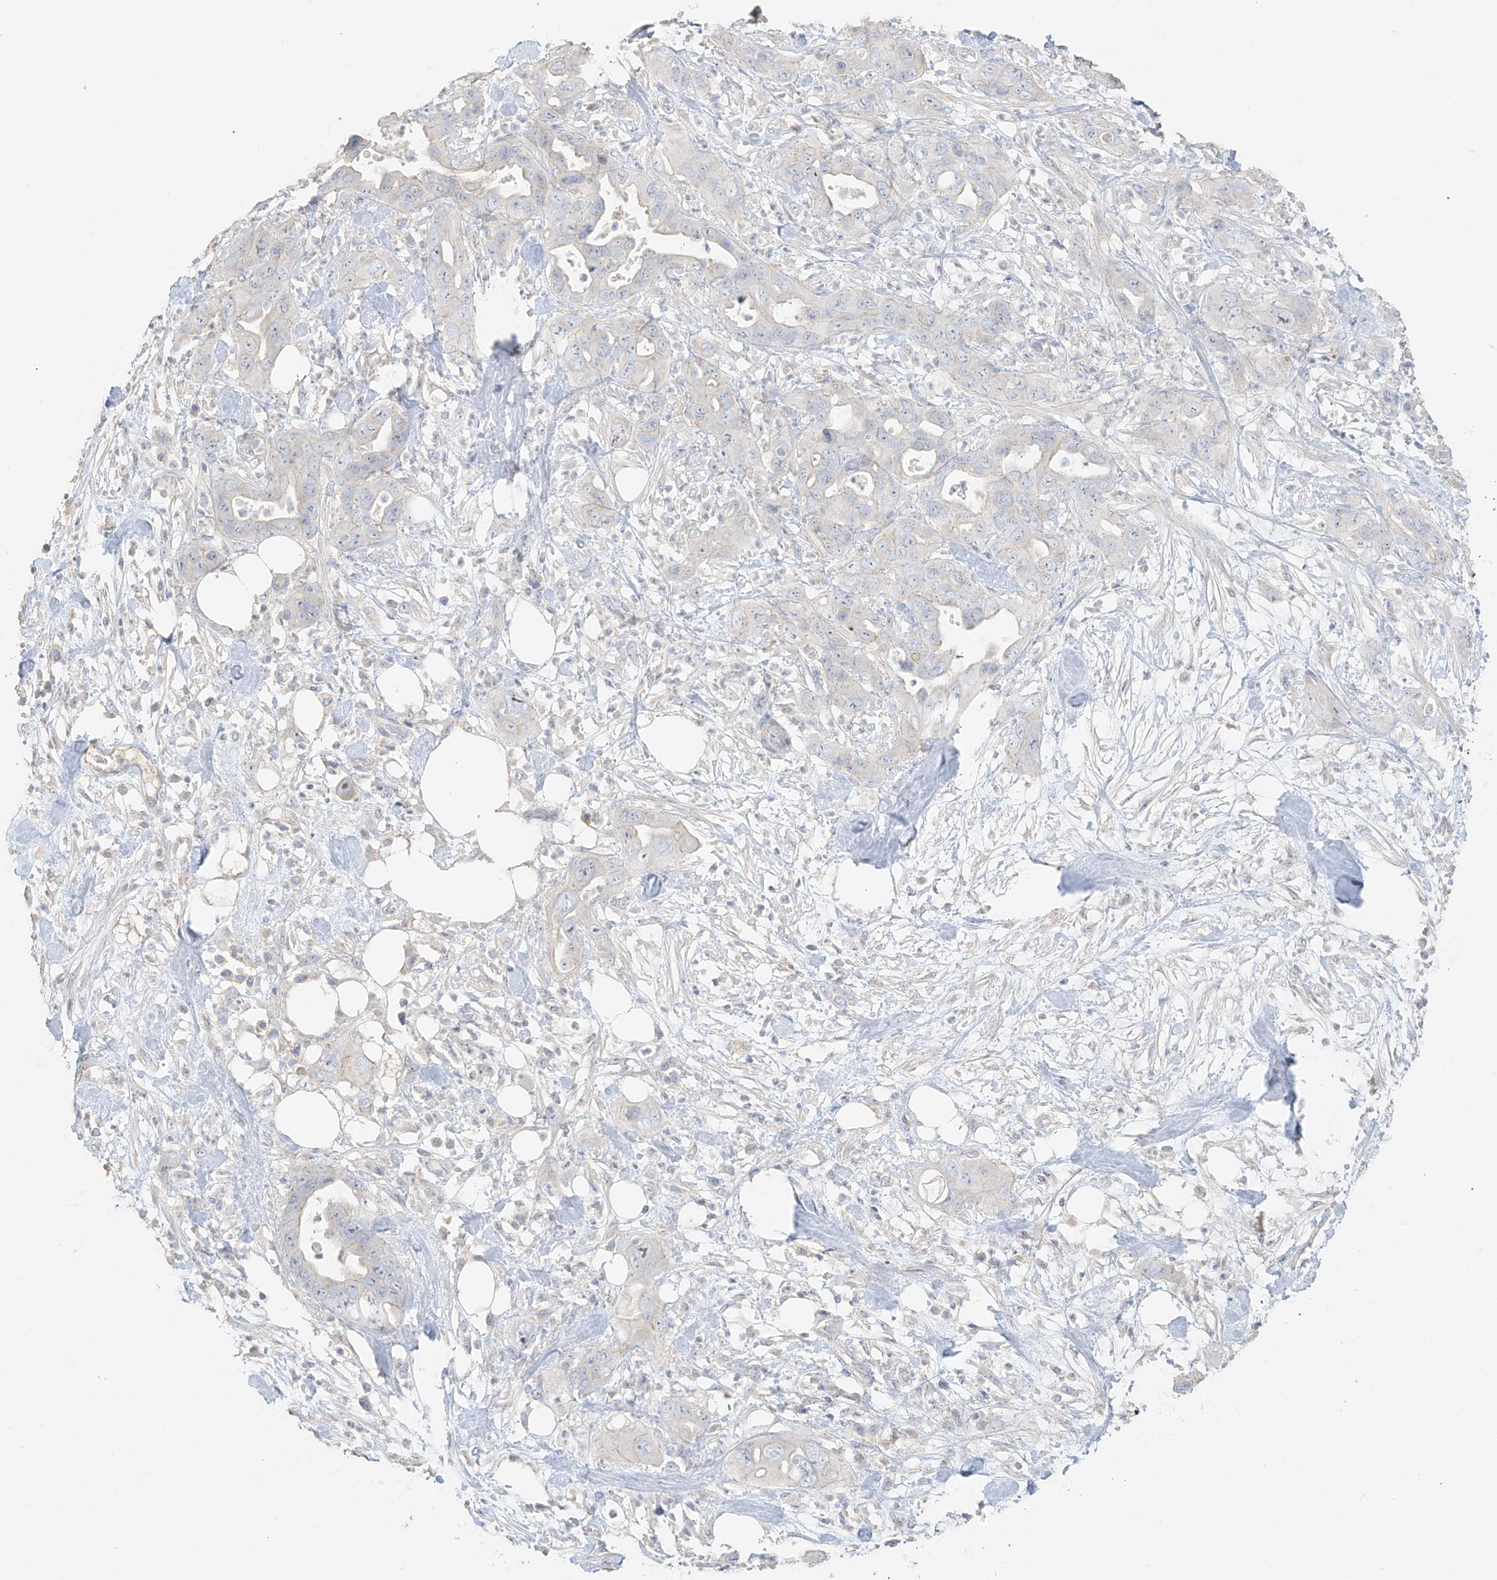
{"staining": {"intensity": "negative", "quantity": "none", "location": "none"}, "tissue": "pancreatic cancer", "cell_type": "Tumor cells", "image_type": "cancer", "snomed": [{"axis": "morphology", "description": "Adenocarcinoma, NOS"}, {"axis": "topography", "description": "Pancreas"}], "caption": "Immunohistochemistry (IHC) photomicrograph of neoplastic tissue: human pancreatic cancer (adenocarcinoma) stained with DAB (3,3'-diaminobenzidine) demonstrates no significant protein staining in tumor cells.", "gene": "ZBTB41", "patient": {"sex": "female", "age": 71}}